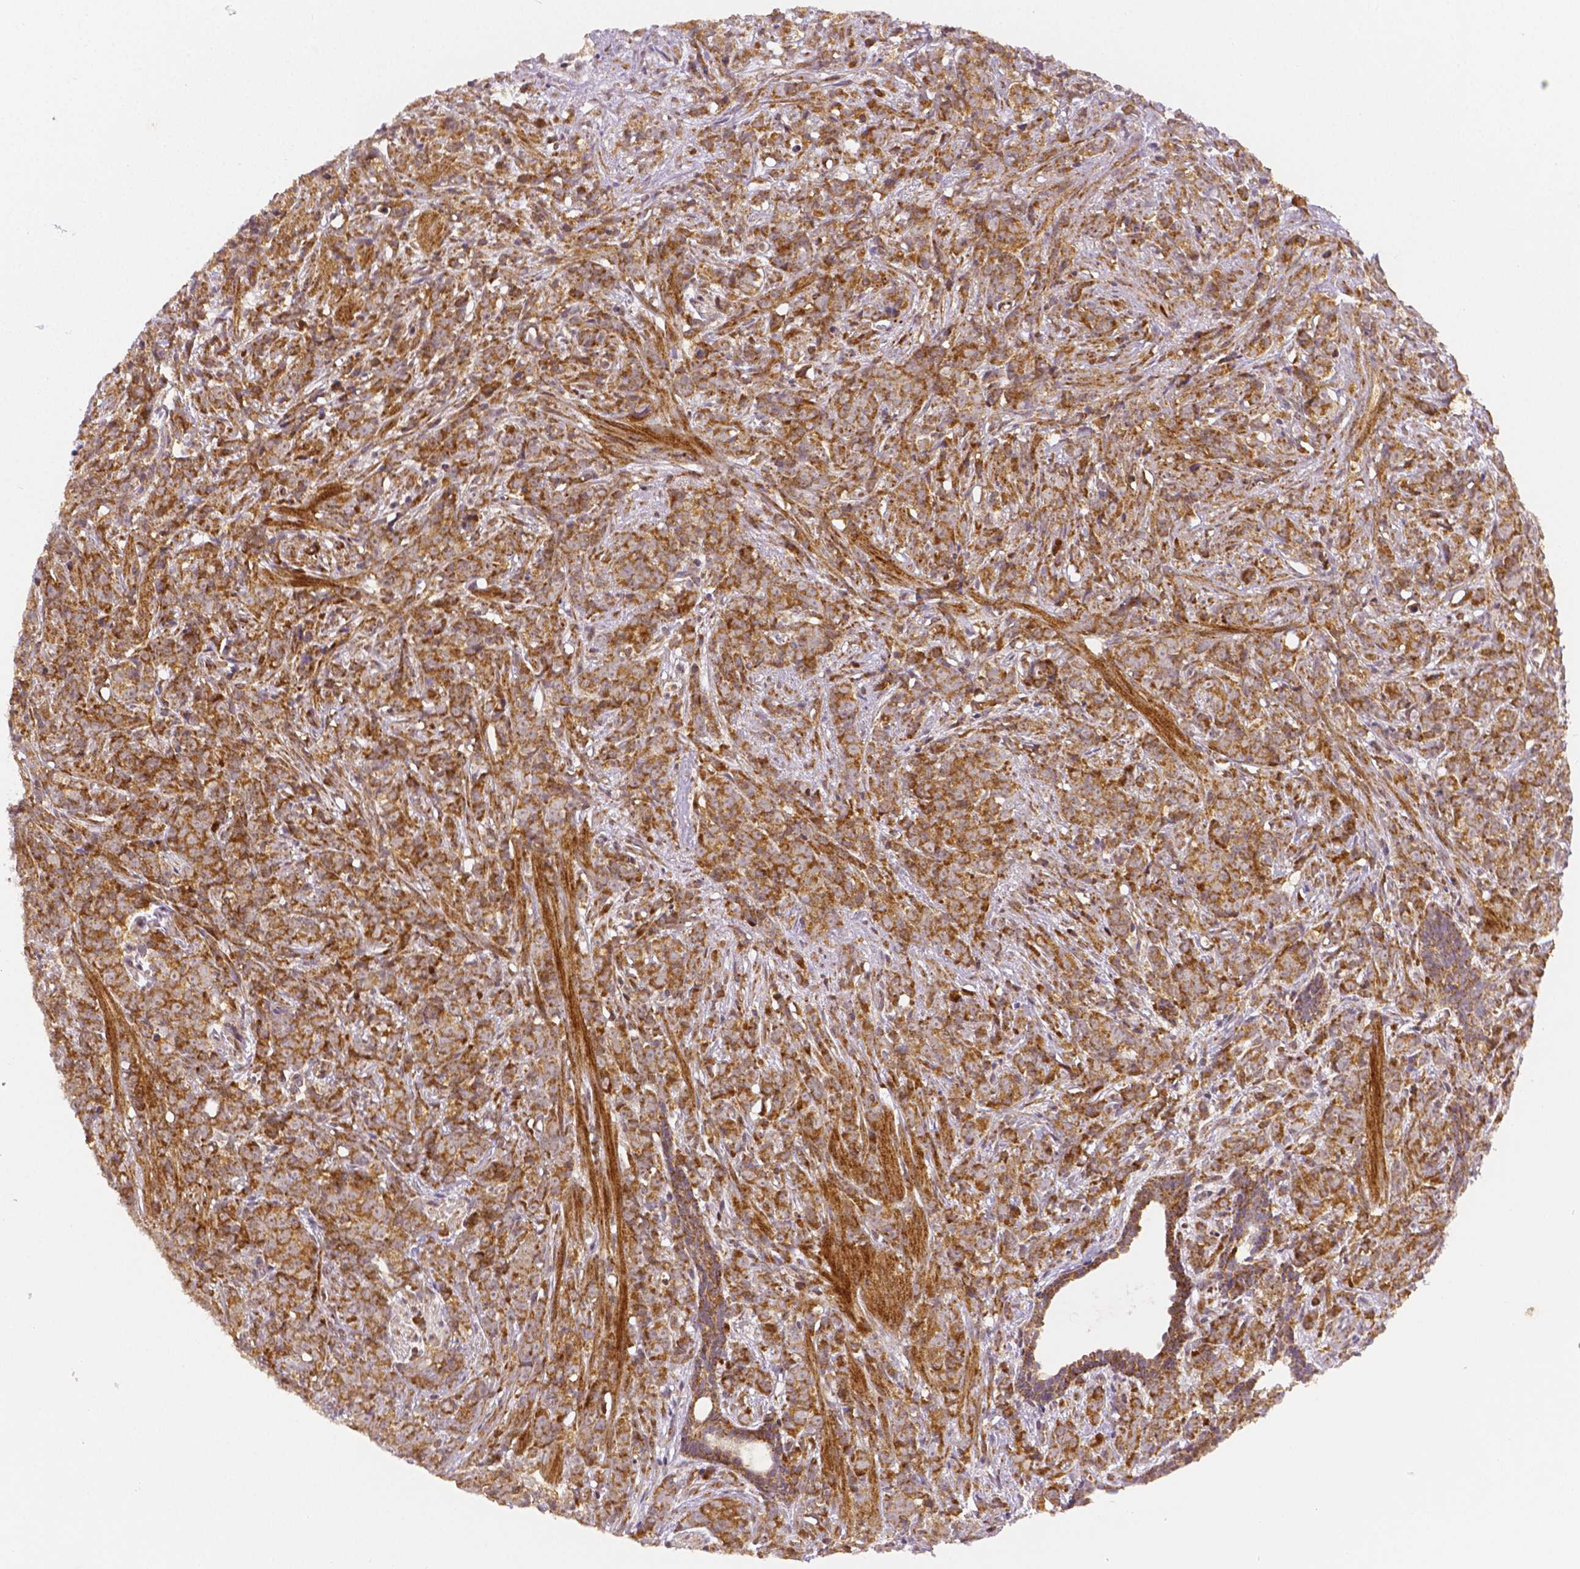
{"staining": {"intensity": "moderate", "quantity": ">75%", "location": "cytoplasmic/membranous"}, "tissue": "prostate cancer", "cell_type": "Tumor cells", "image_type": "cancer", "snomed": [{"axis": "morphology", "description": "Adenocarcinoma, High grade"}, {"axis": "topography", "description": "Prostate"}], "caption": "A high-resolution micrograph shows IHC staining of prostate adenocarcinoma (high-grade), which displays moderate cytoplasmic/membranous positivity in about >75% of tumor cells.", "gene": "RHOT1", "patient": {"sex": "male", "age": 81}}